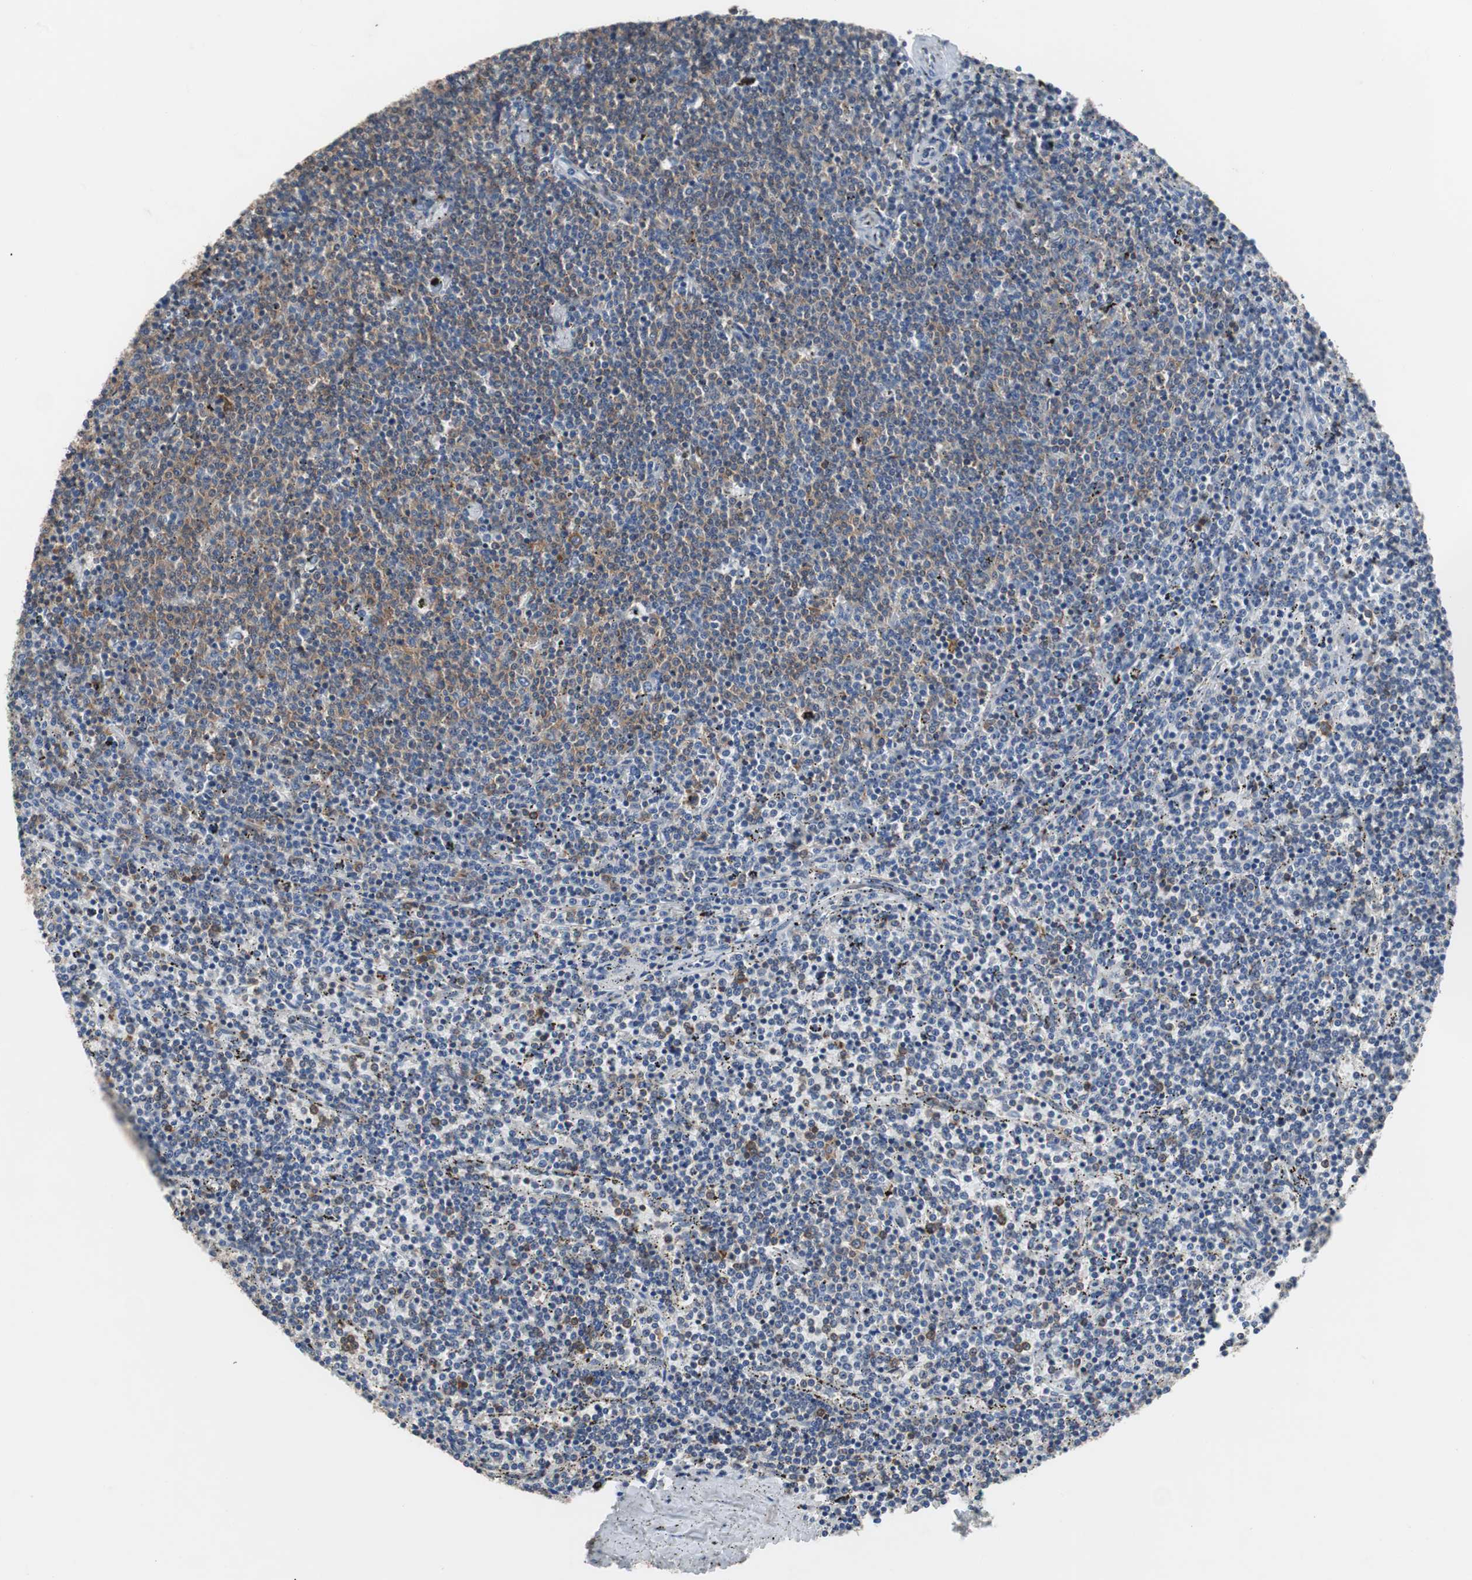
{"staining": {"intensity": "moderate", "quantity": "<25%", "location": "cytoplasmic/membranous"}, "tissue": "lymphoma", "cell_type": "Tumor cells", "image_type": "cancer", "snomed": [{"axis": "morphology", "description": "Malignant lymphoma, non-Hodgkin's type, Low grade"}, {"axis": "topography", "description": "Spleen"}], "caption": "There is low levels of moderate cytoplasmic/membranous staining in tumor cells of lymphoma, as demonstrated by immunohistochemical staining (brown color).", "gene": "USP10", "patient": {"sex": "female", "age": 50}}